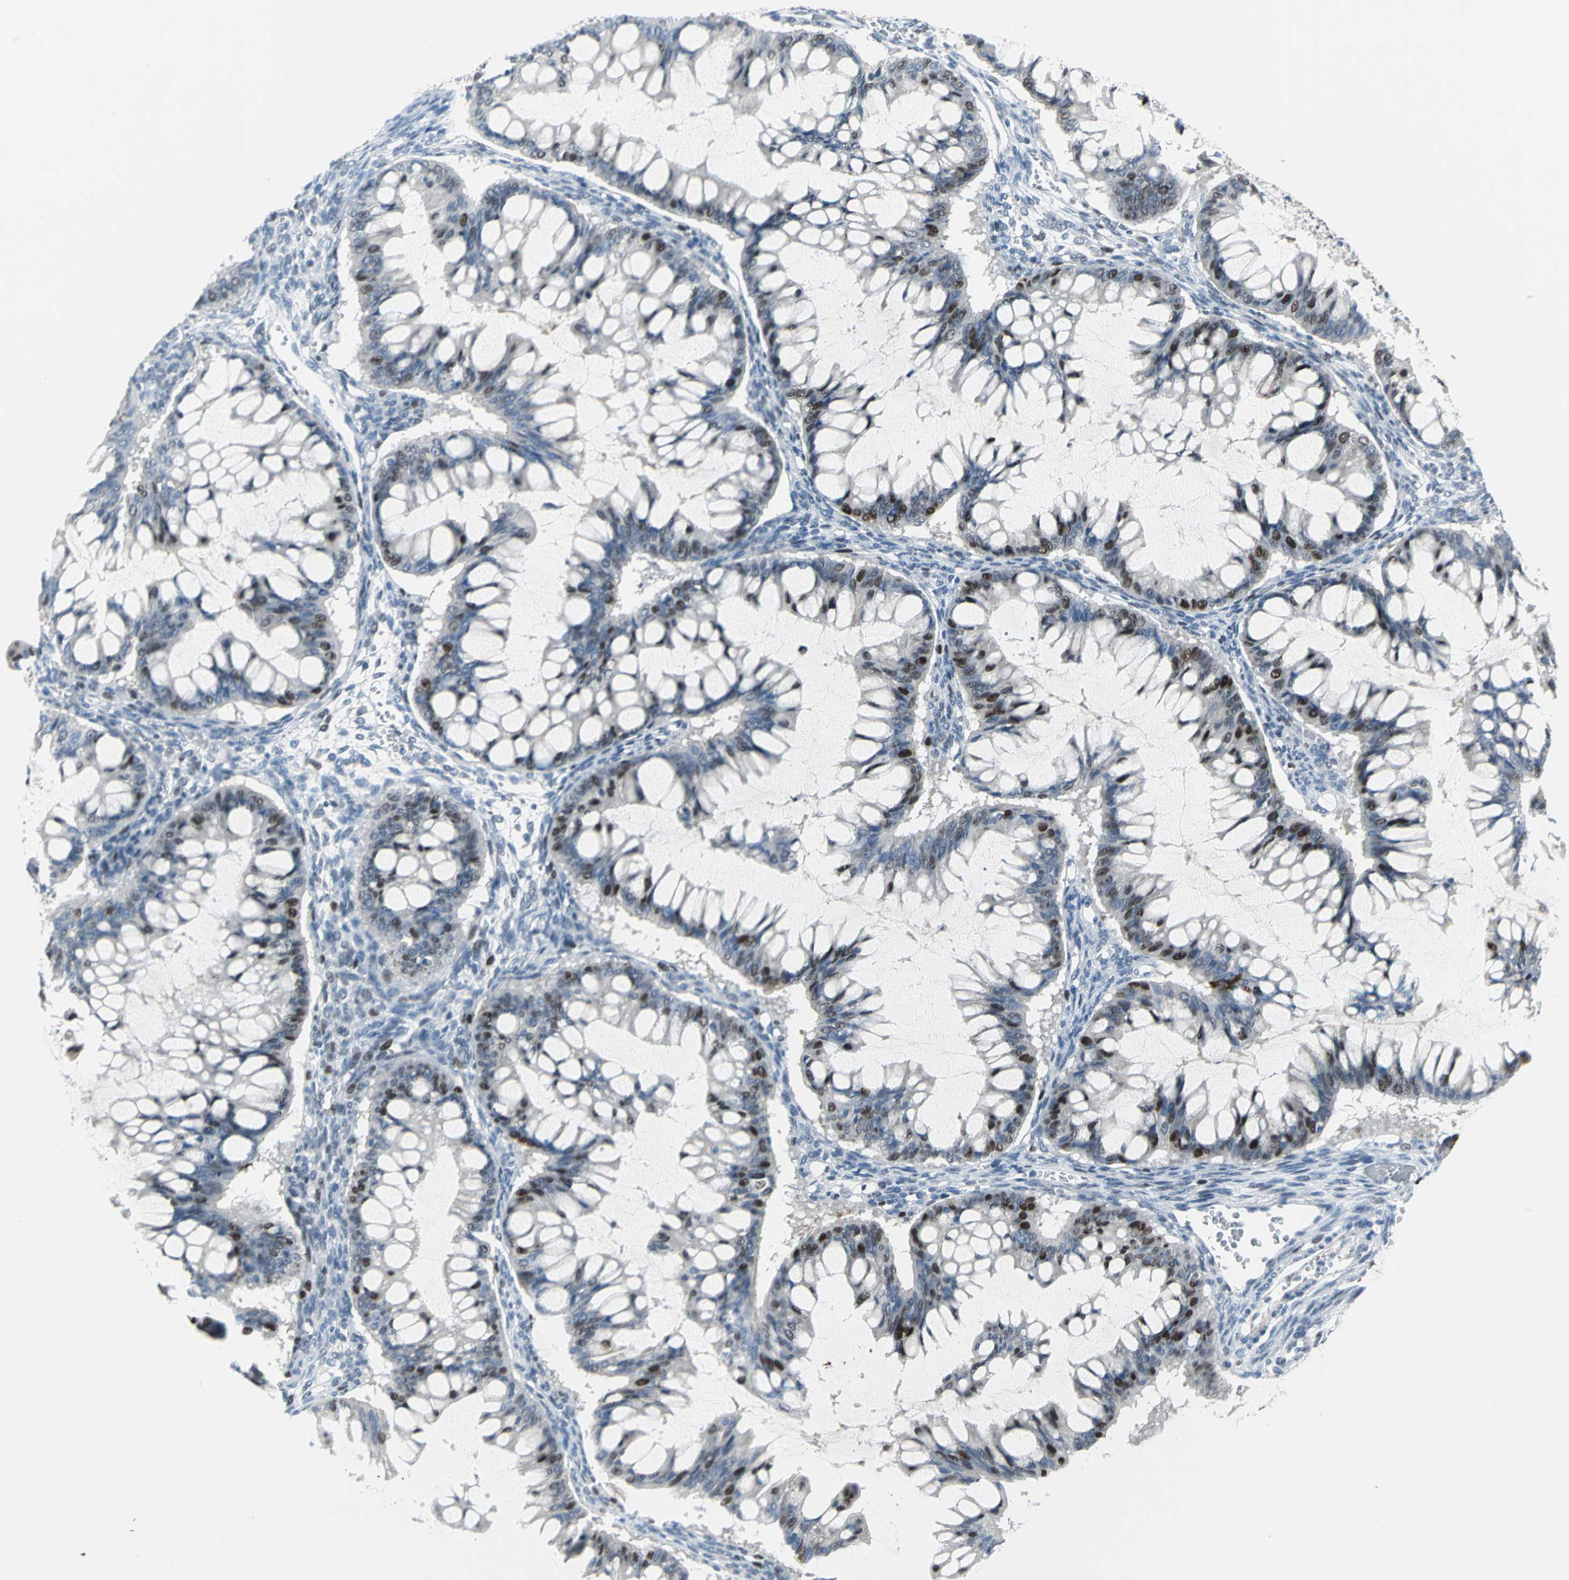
{"staining": {"intensity": "strong", "quantity": "<25%", "location": "nuclear"}, "tissue": "ovarian cancer", "cell_type": "Tumor cells", "image_type": "cancer", "snomed": [{"axis": "morphology", "description": "Cystadenocarcinoma, mucinous, NOS"}, {"axis": "topography", "description": "Ovary"}], "caption": "Strong nuclear positivity for a protein is seen in about <25% of tumor cells of mucinous cystadenocarcinoma (ovarian) using immunohistochemistry.", "gene": "MCM4", "patient": {"sex": "female", "age": 73}}